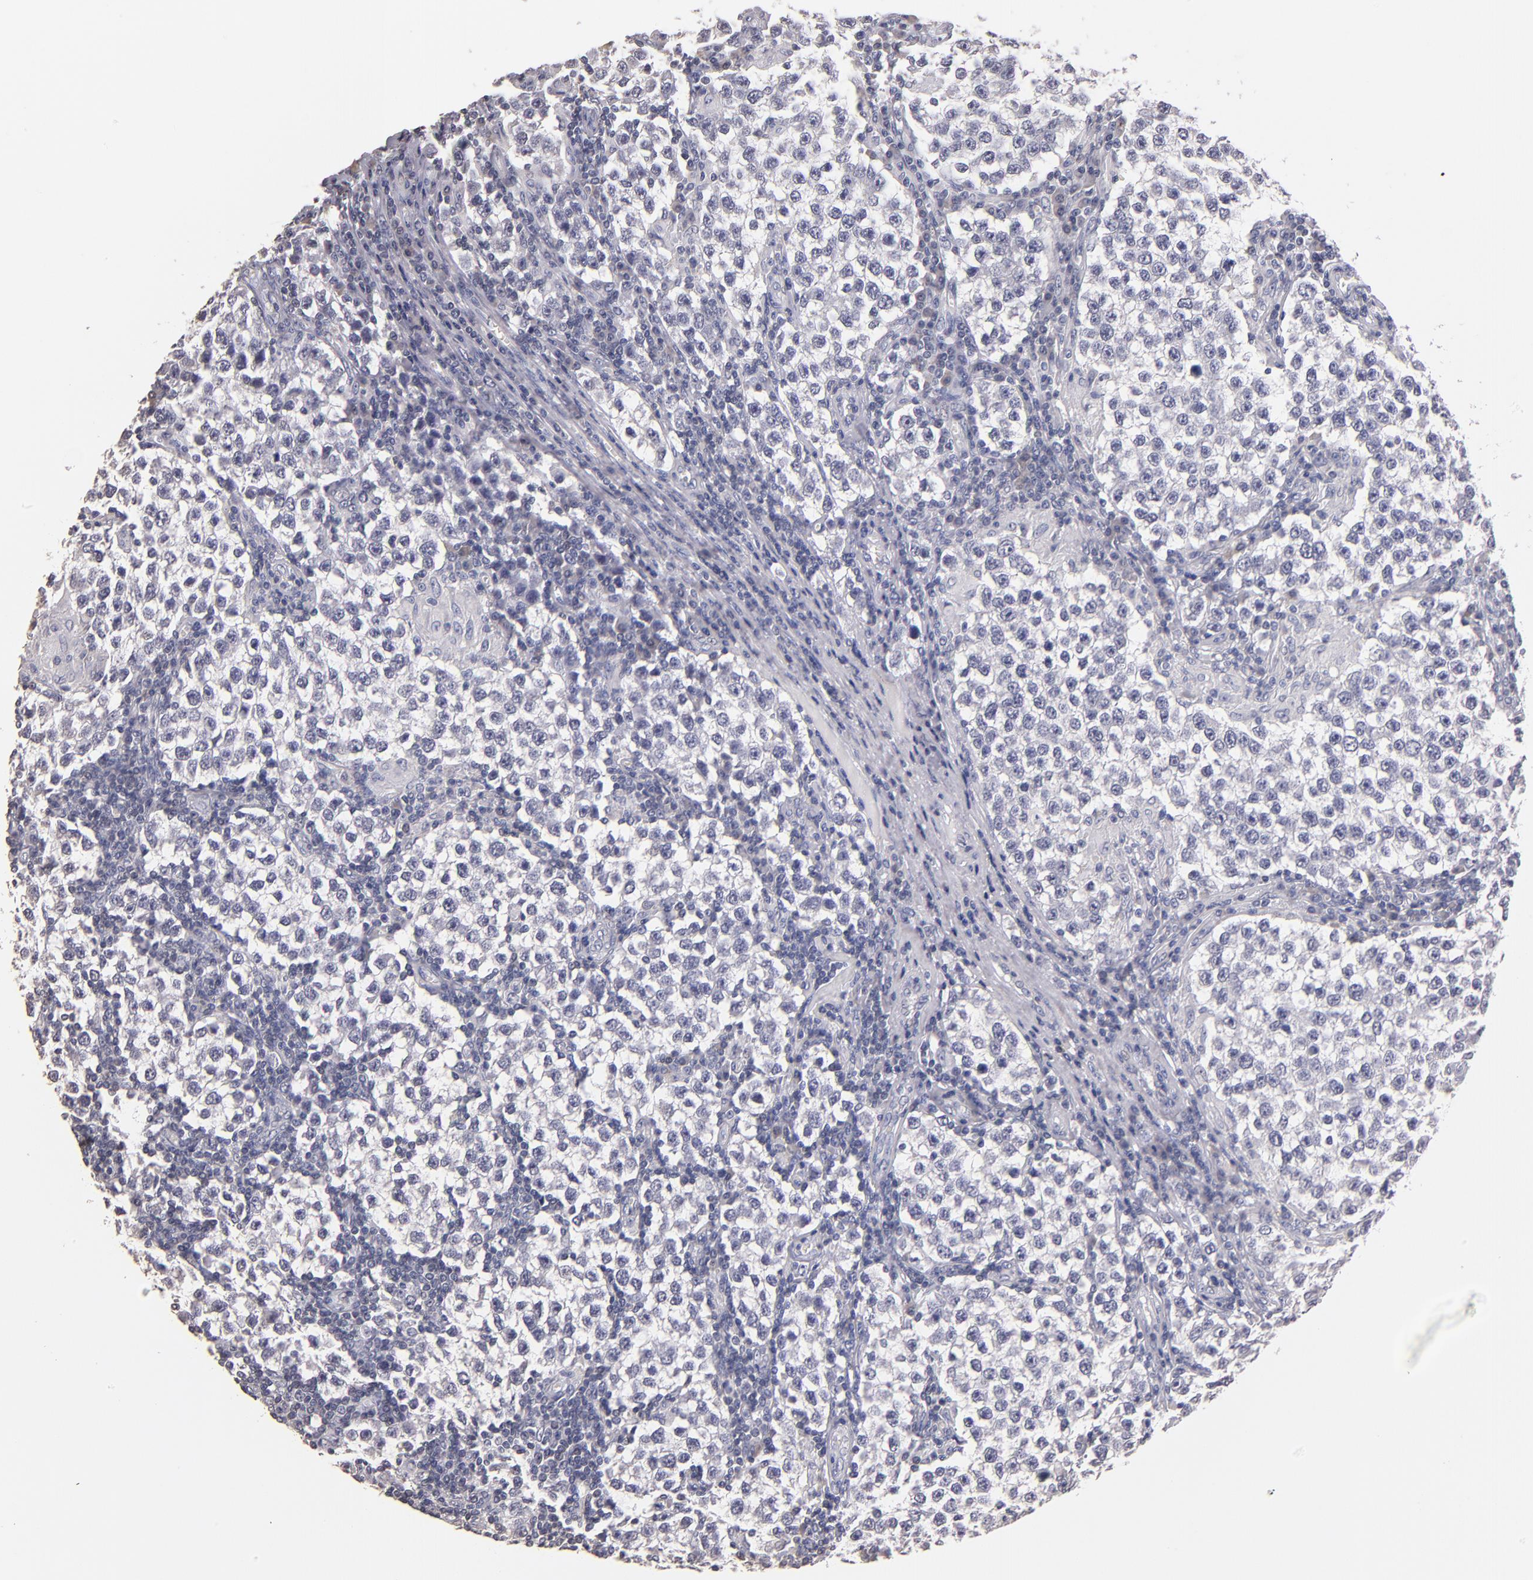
{"staining": {"intensity": "negative", "quantity": "none", "location": "none"}, "tissue": "testis cancer", "cell_type": "Tumor cells", "image_type": "cancer", "snomed": [{"axis": "morphology", "description": "Seminoma, NOS"}, {"axis": "topography", "description": "Testis"}], "caption": "This photomicrograph is of seminoma (testis) stained with immunohistochemistry (IHC) to label a protein in brown with the nuclei are counter-stained blue. There is no staining in tumor cells. Brightfield microscopy of immunohistochemistry stained with DAB (brown) and hematoxylin (blue), captured at high magnification.", "gene": "SOX10", "patient": {"sex": "male", "age": 36}}